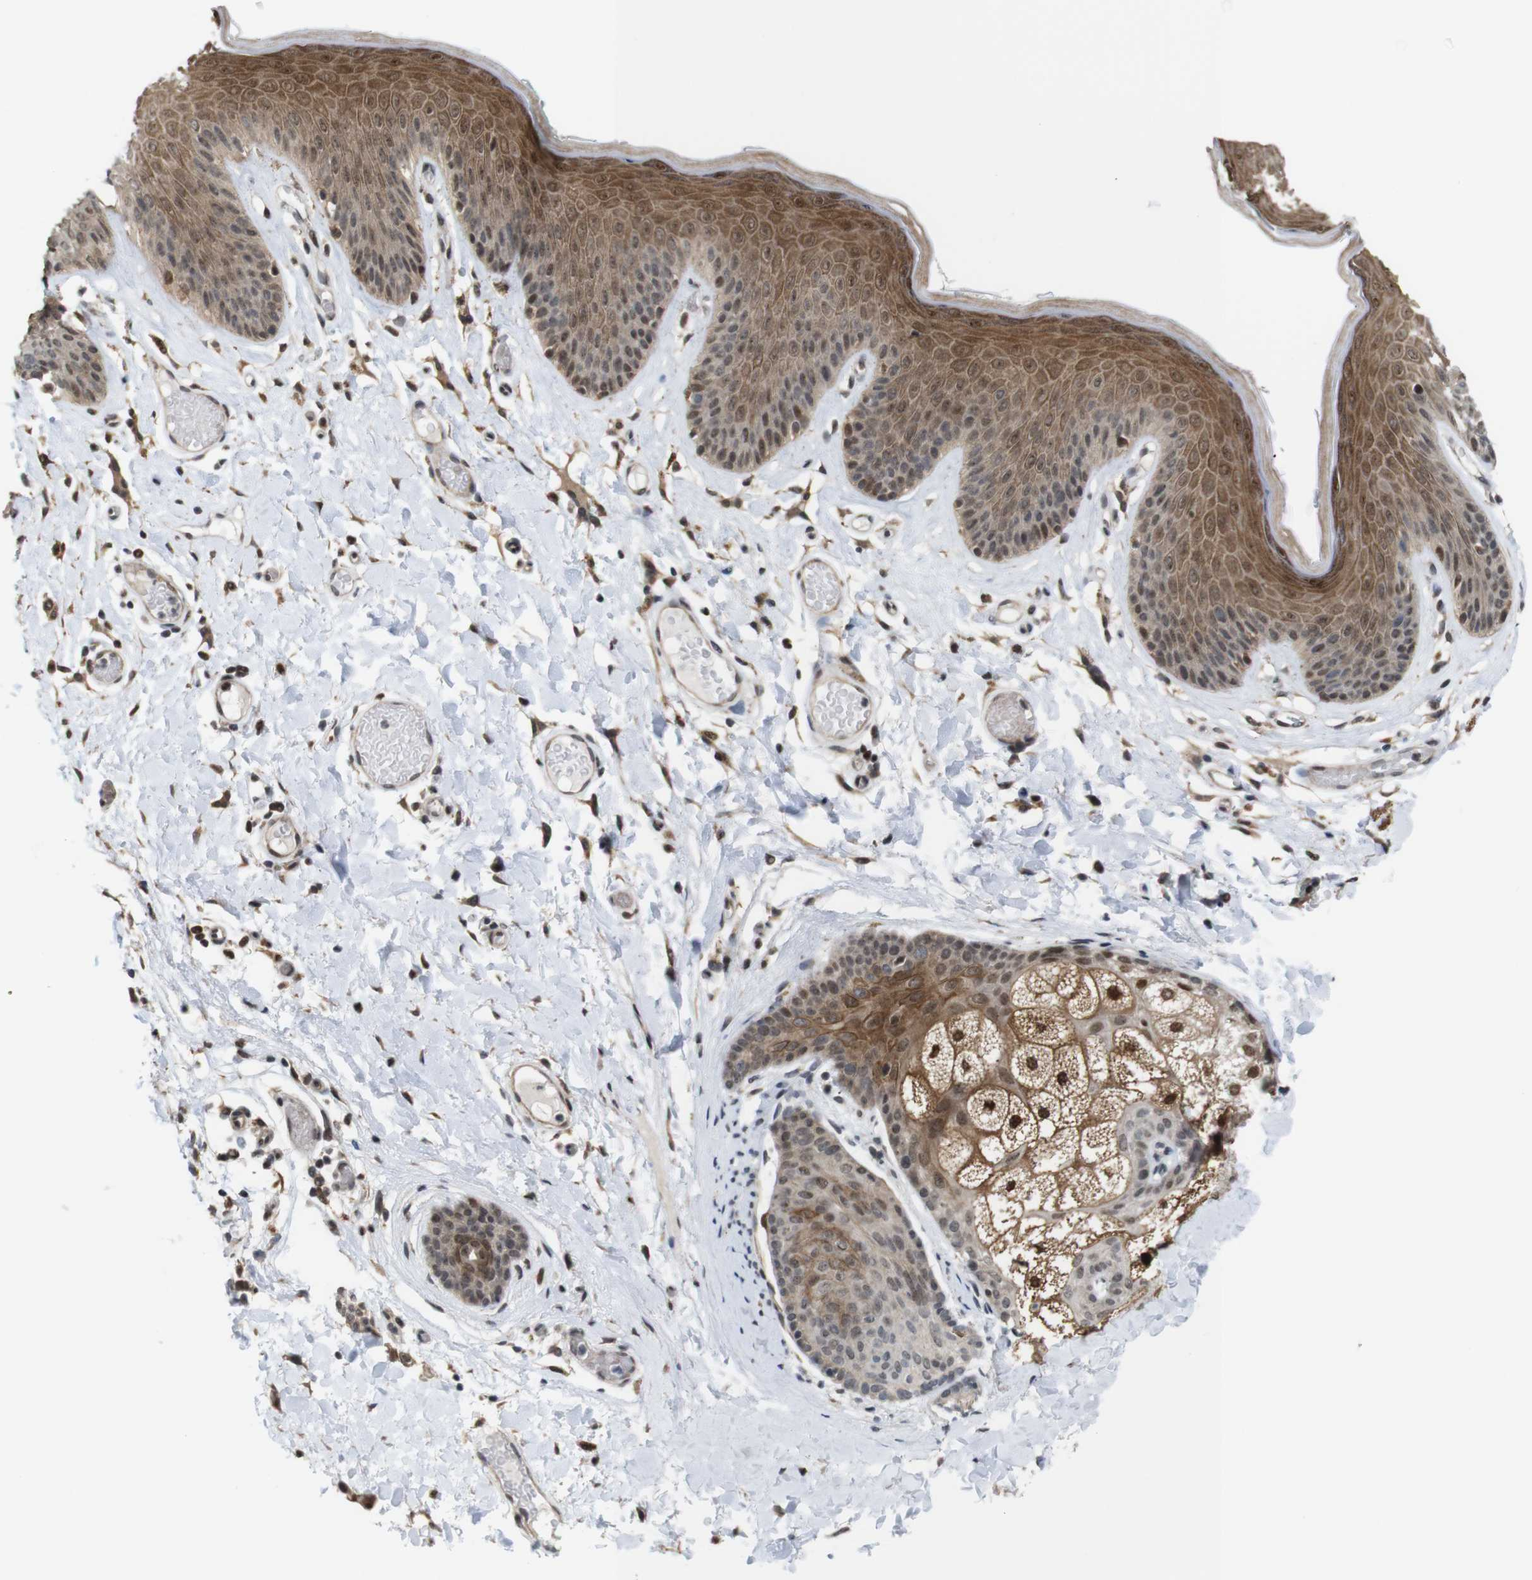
{"staining": {"intensity": "moderate", "quantity": ">75%", "location": "cytoplasmic/membranous,nuclear"}, "tissue": "skin", "cell_type": "Epidermal cells", "image_type": "normal", "snomed": [{"axis": "morphology", "description": "Normal tissue, NOS"}, {"axis": "topography", "description": "Vulva"}], "caption": "Skin stained for a protein reveals moderate cytoplasmic/membranous,nuclear positivity in epidermal cells.", "gene": "PNMA8A", "patient": {"sex": "female", "age": 73}}